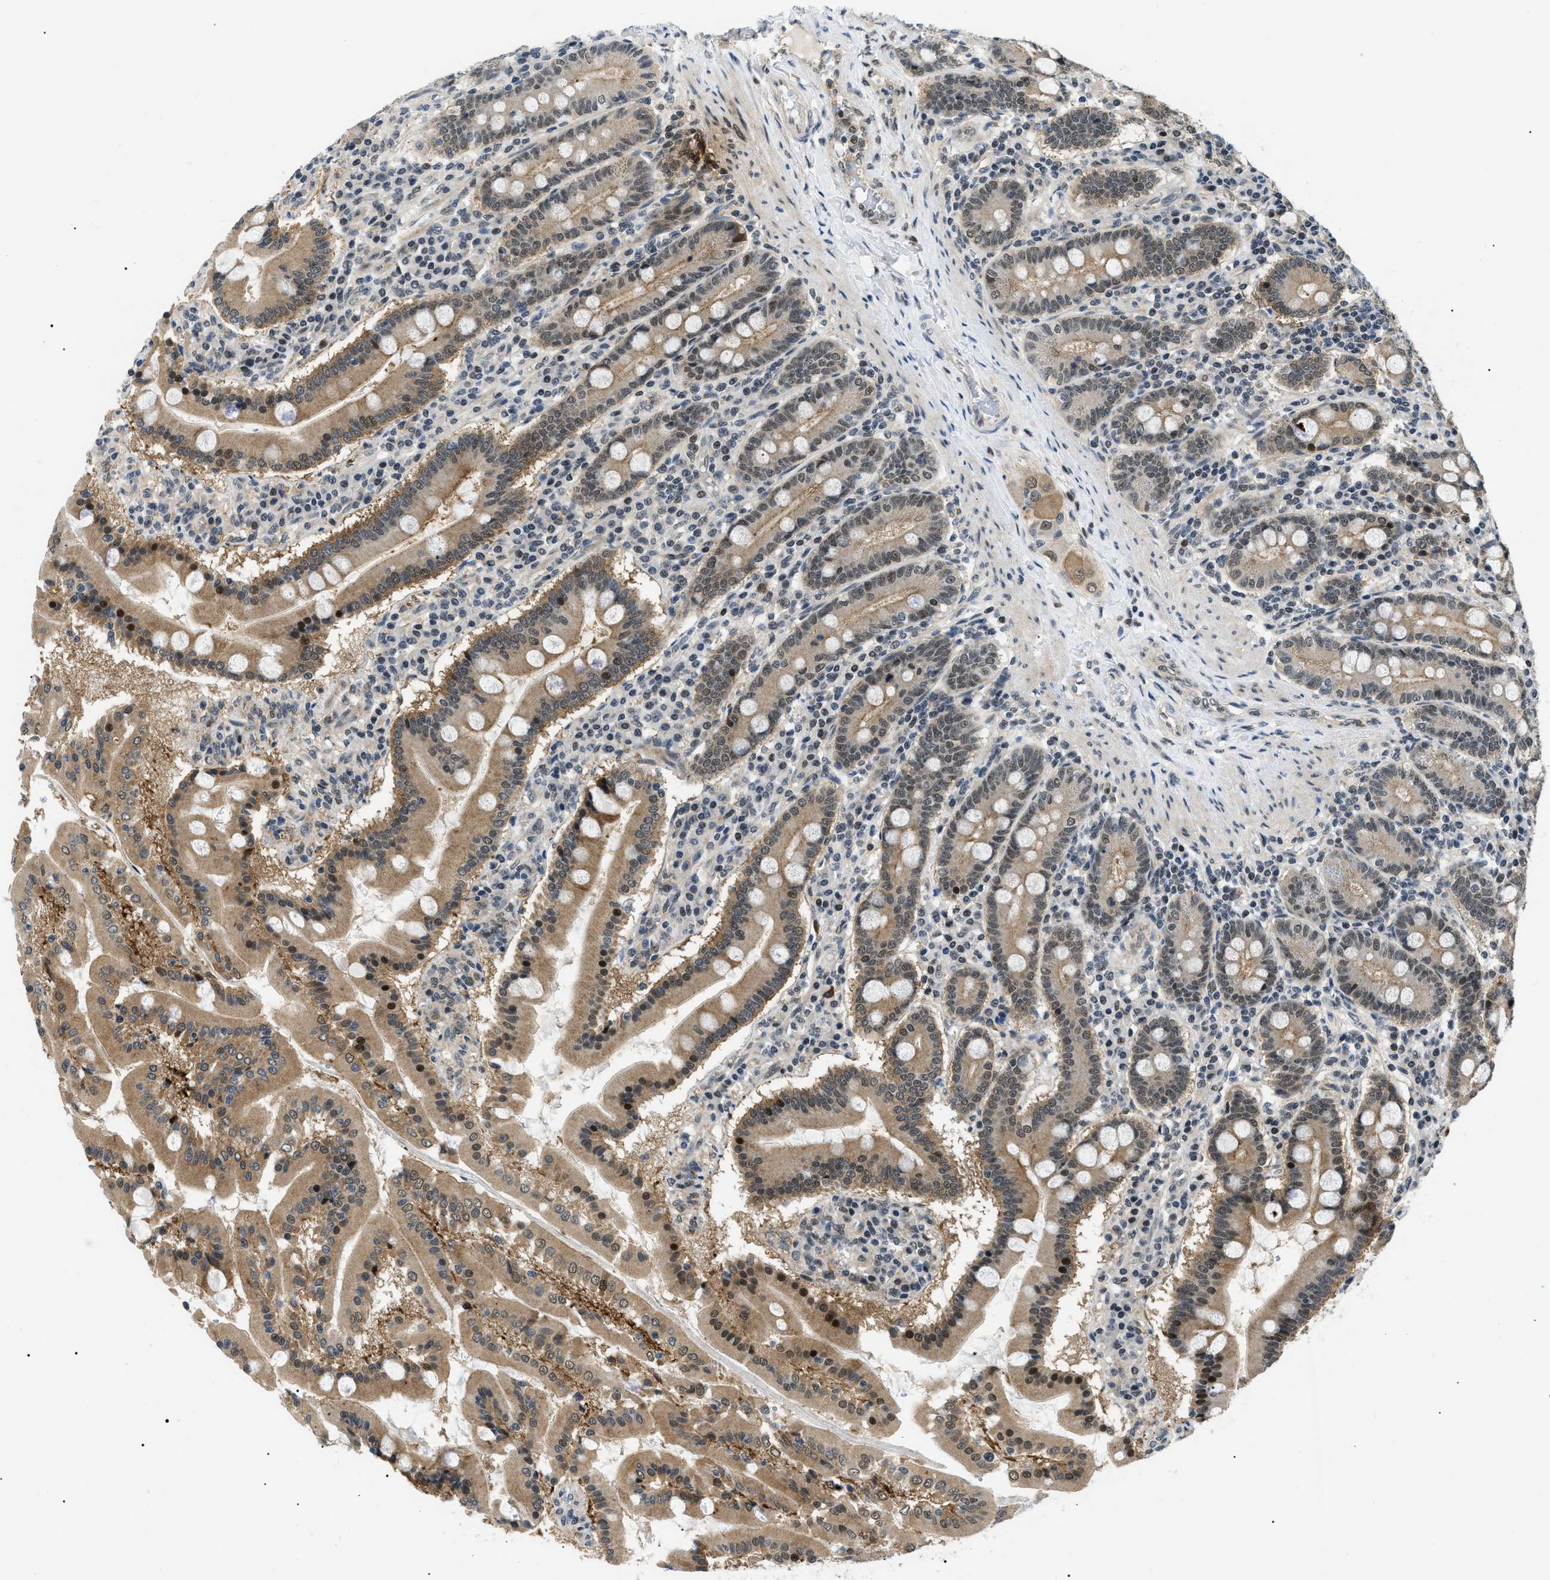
{"staining": {"intensity": "strong", "quantity": ">75%", "location": "cytoplasmic/membranous,nuclear"}, "tissue": "duodenum", "cell_type": "Glandular cells", "image_type": "normal", "snomed": [{"axis": "morphology", "description": "Normal tissue, NOS"}, {"axis": "topography", "description": "Duodenum"}], "caption": "Immunohistochemical staining of benign human duodenum shows >75% levels of strong cytoplasmic/membranous,nuclear protein expression in approximately >75% of glandular cells. Nuclei are stained in blue.", "gene": "RBM15", "patient": {"sex": "male", "age": 50}}